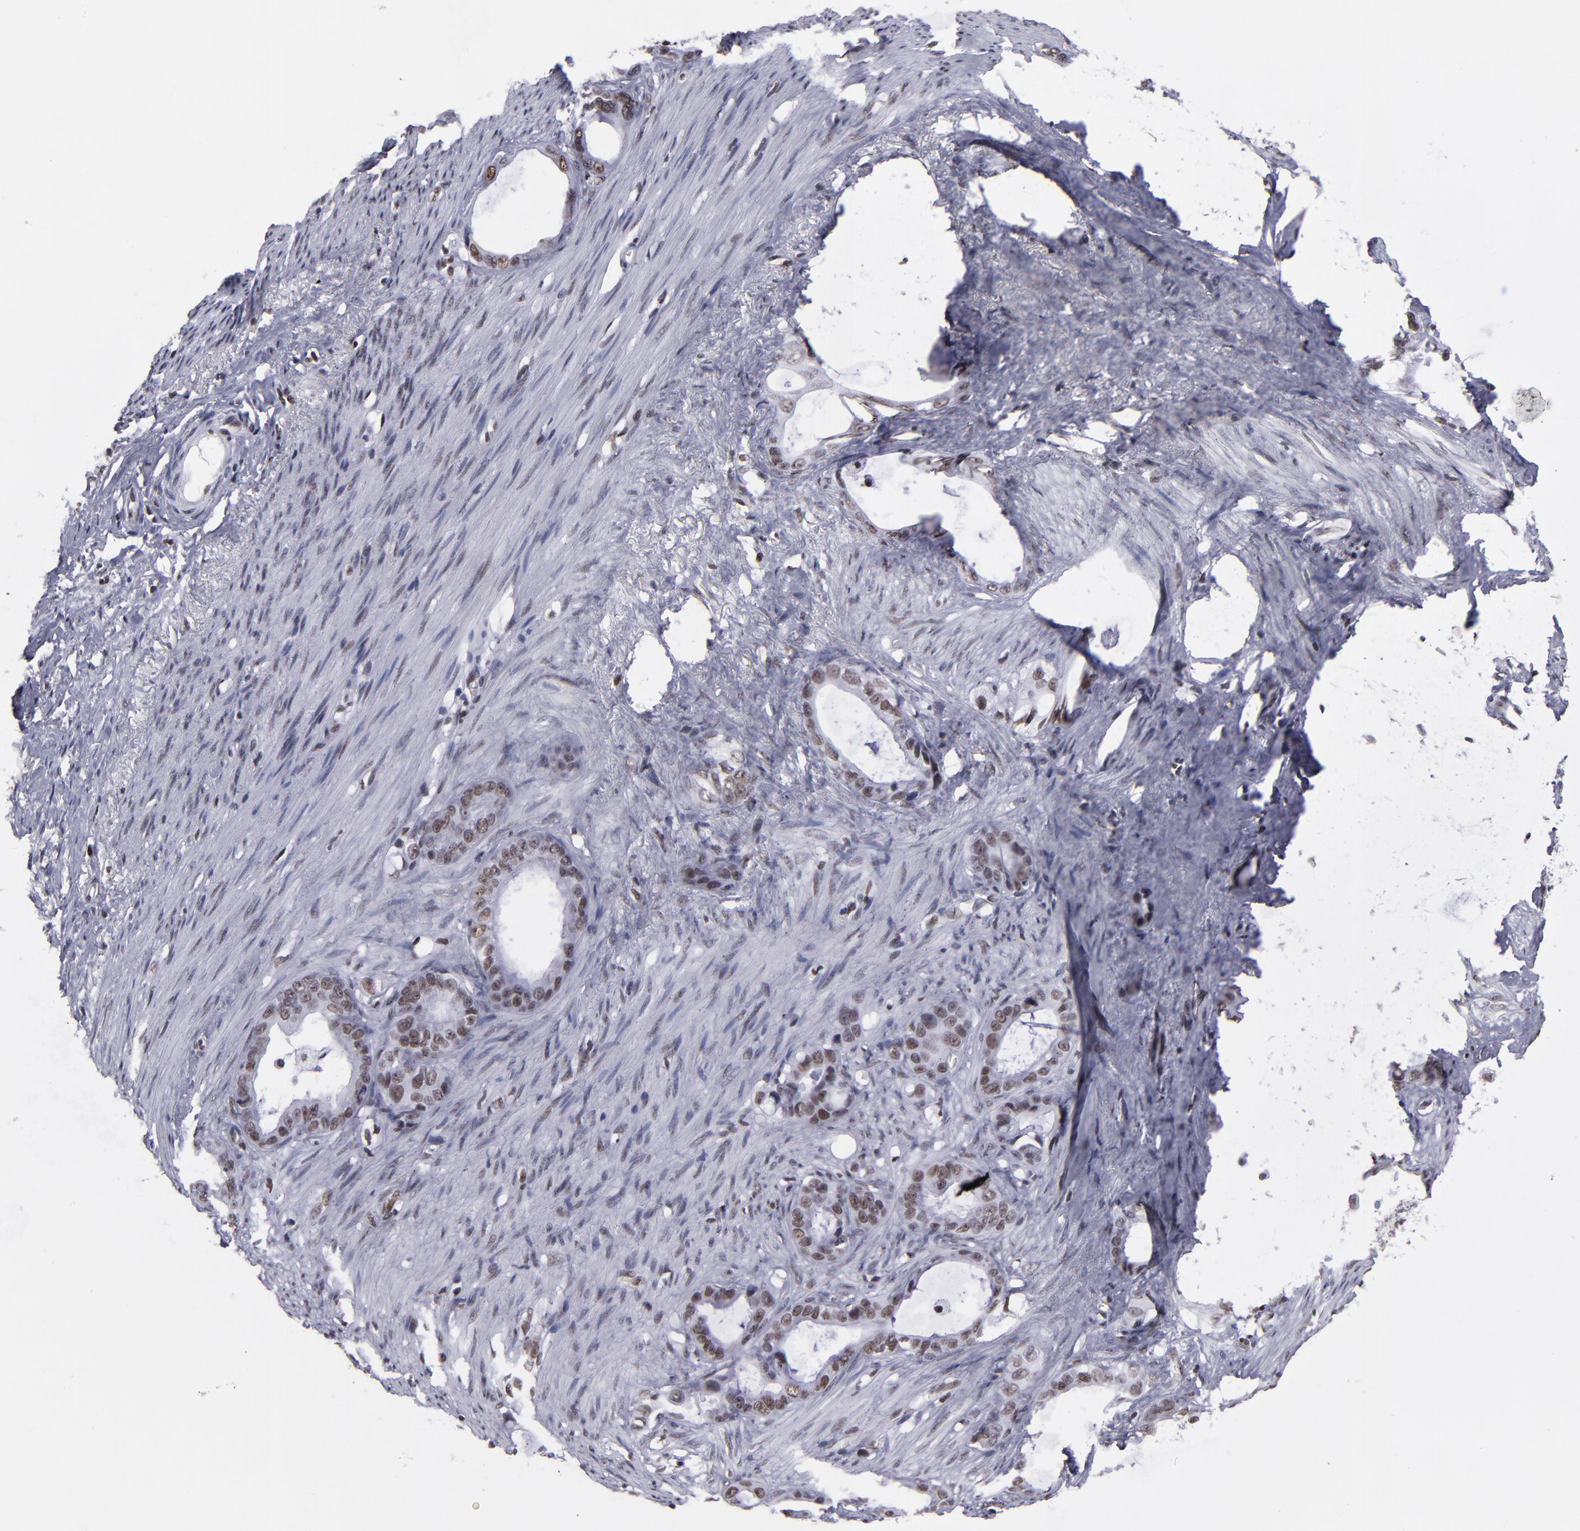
{"staining": {"intensity": "weak", "quantity": ">75%", "location": "nuclear"}, "tissue": "stomach cancer", "cell_type": "Tumor cells", "image_type": "cancer", "snomed": [{"axis": "morphology", "description": "Adenocarcinoma, NOS"}, {"axis": "topography", "description": "Stomach"}], "caption": "Human stomach cancer (adenocarcinoma) stained with a protein marker reveals weak staining in tumor cells.", "gene": "TERF2", "patient": {"sex": "female", "age": 75}}